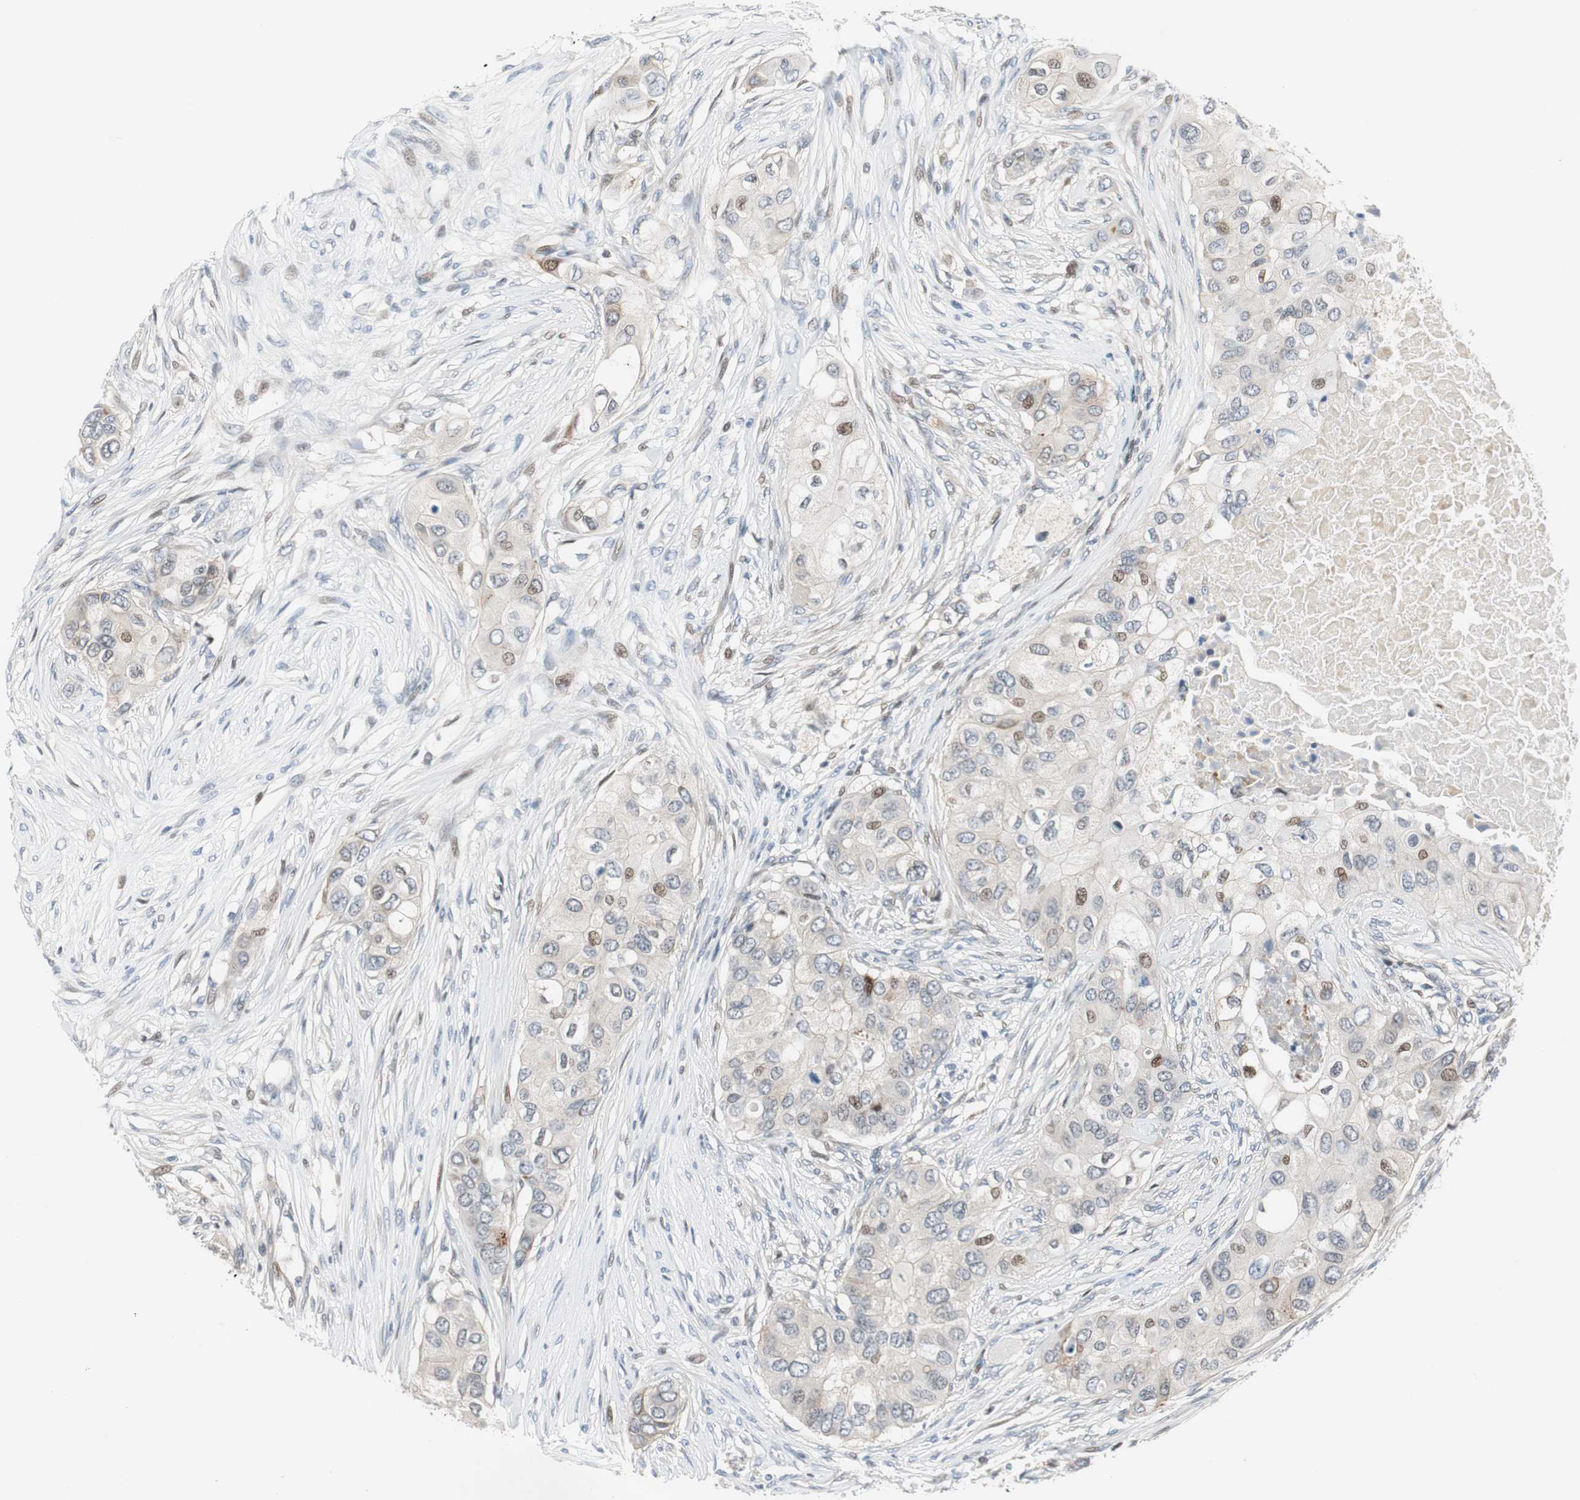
{"staining": {"intensity": "moderate", "quantity": "<25%", "location": "nuclear"}, "tissue": "breast cancer", "cell_type": "Tumor cells", "image_type": "cancer", "snomed": [{"axis": "morphology", "description": "Normal tissue, NOS"}, {"axis": "morphology", "description": "Duct carcinoma"}, {"axis": "topography", "description": "Breast"}], "caption": "Human intraductal carcinoma (breast) stained for a protein (brown) shows moderate nuclear positive positivity in approximately <25% of tumor cells.", "gene": "RAD1", "patient": {"sex": "female", "age": 49}}